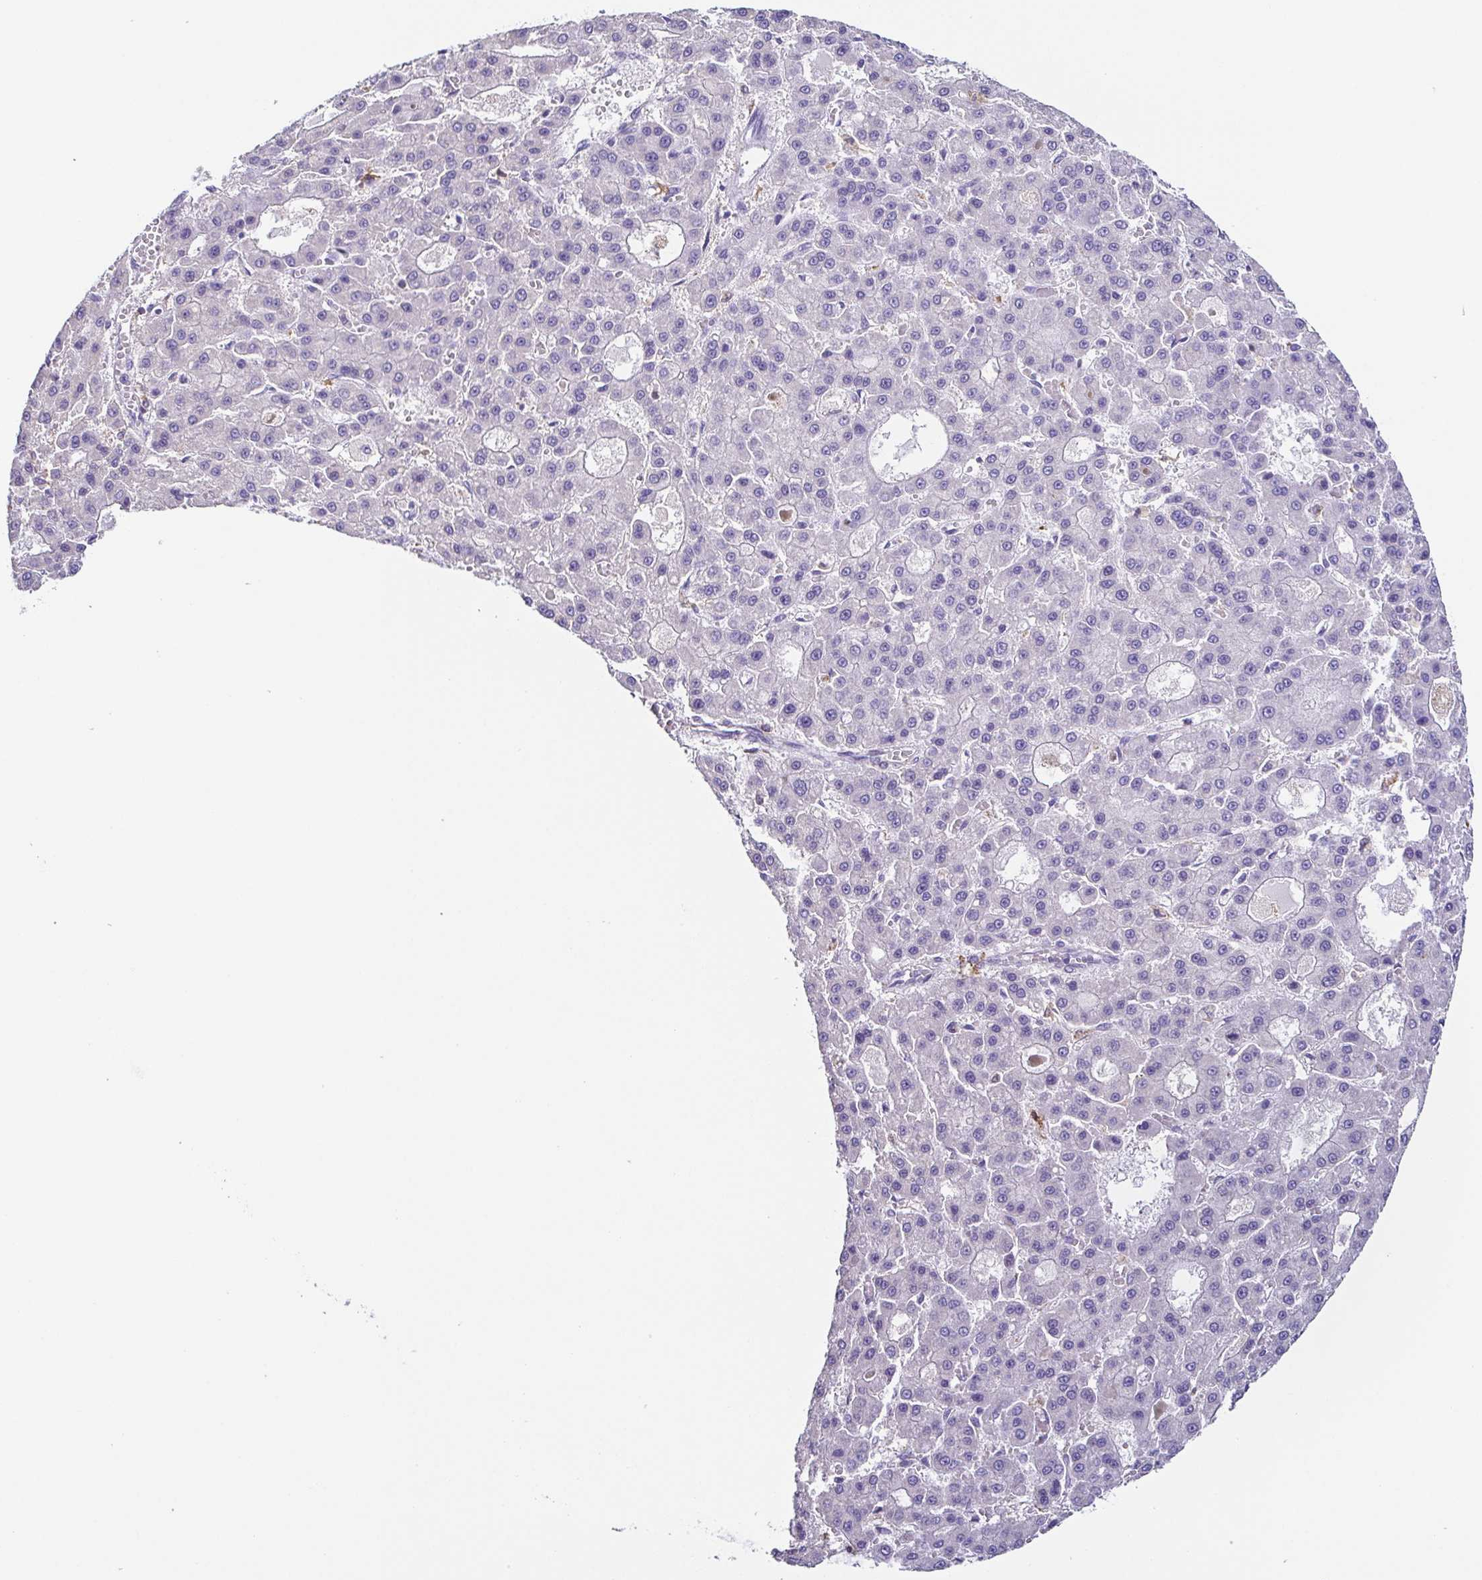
{"staining": {"intensity": "negative", "quantity": "none", "location": "none"}, "tissue": "liver cancer", "cell_type": "Tumor cells", "image_type": "cancer", "snomed": [{"axis": "morphology", "description": "Carcinoma, Hepatocellular, NOS"}, {"axis": "topography", "description": "Liver"}], "caption": "There is no significant positivity in tumor cells of liver cancer (hepatocellular carcinoma).", "gene": "ANXA10", "patient": {"sex": "male", "age": 70}}